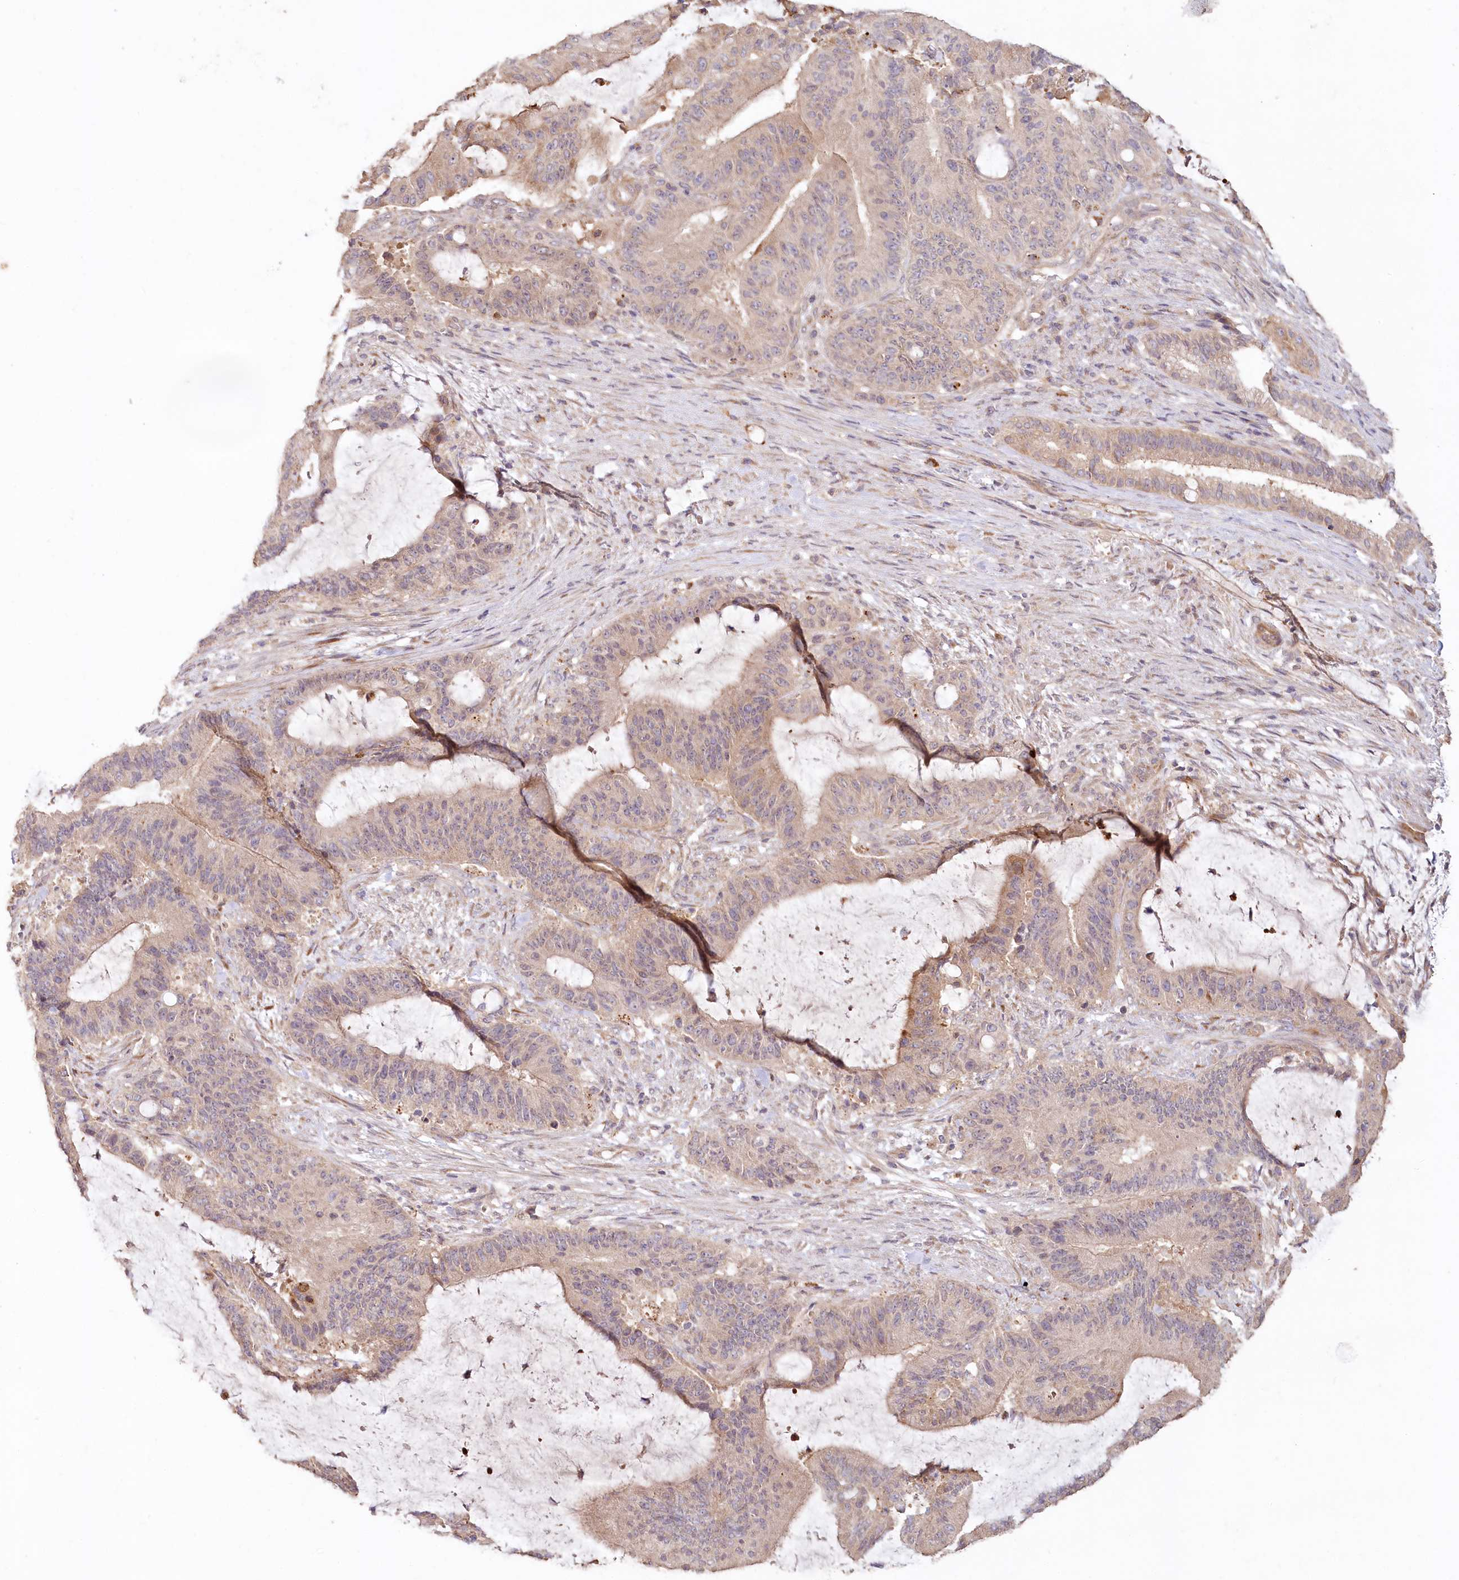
{"staining": {"intensity": "weak", "quantity": "25%-75%", "location": "cytoplasmic/membranous"}, "tissue": "liver cancer", "cell_type": "Tumor cells", "image_type": "cancer", "snomed": [{"axis": "morphology", "description": "Normal tissue, NOS"}, {"axis": "morphology", "description": "Cholangiocarcinoma"}, {"axis": "topography", "description": "Liver"}, {"axis": "topography", "description": "Peripheral nerve tissue"}], "caption": "Immunohistochemistry of liver cancer (cholangiocarcinoma) displays low levels of weak cytoplasmic/membranous expression in approximately 25%-75% of tumor cells.", "gene": "IRAK1BP1", "patient": {"sex": "female", "age": 73}}